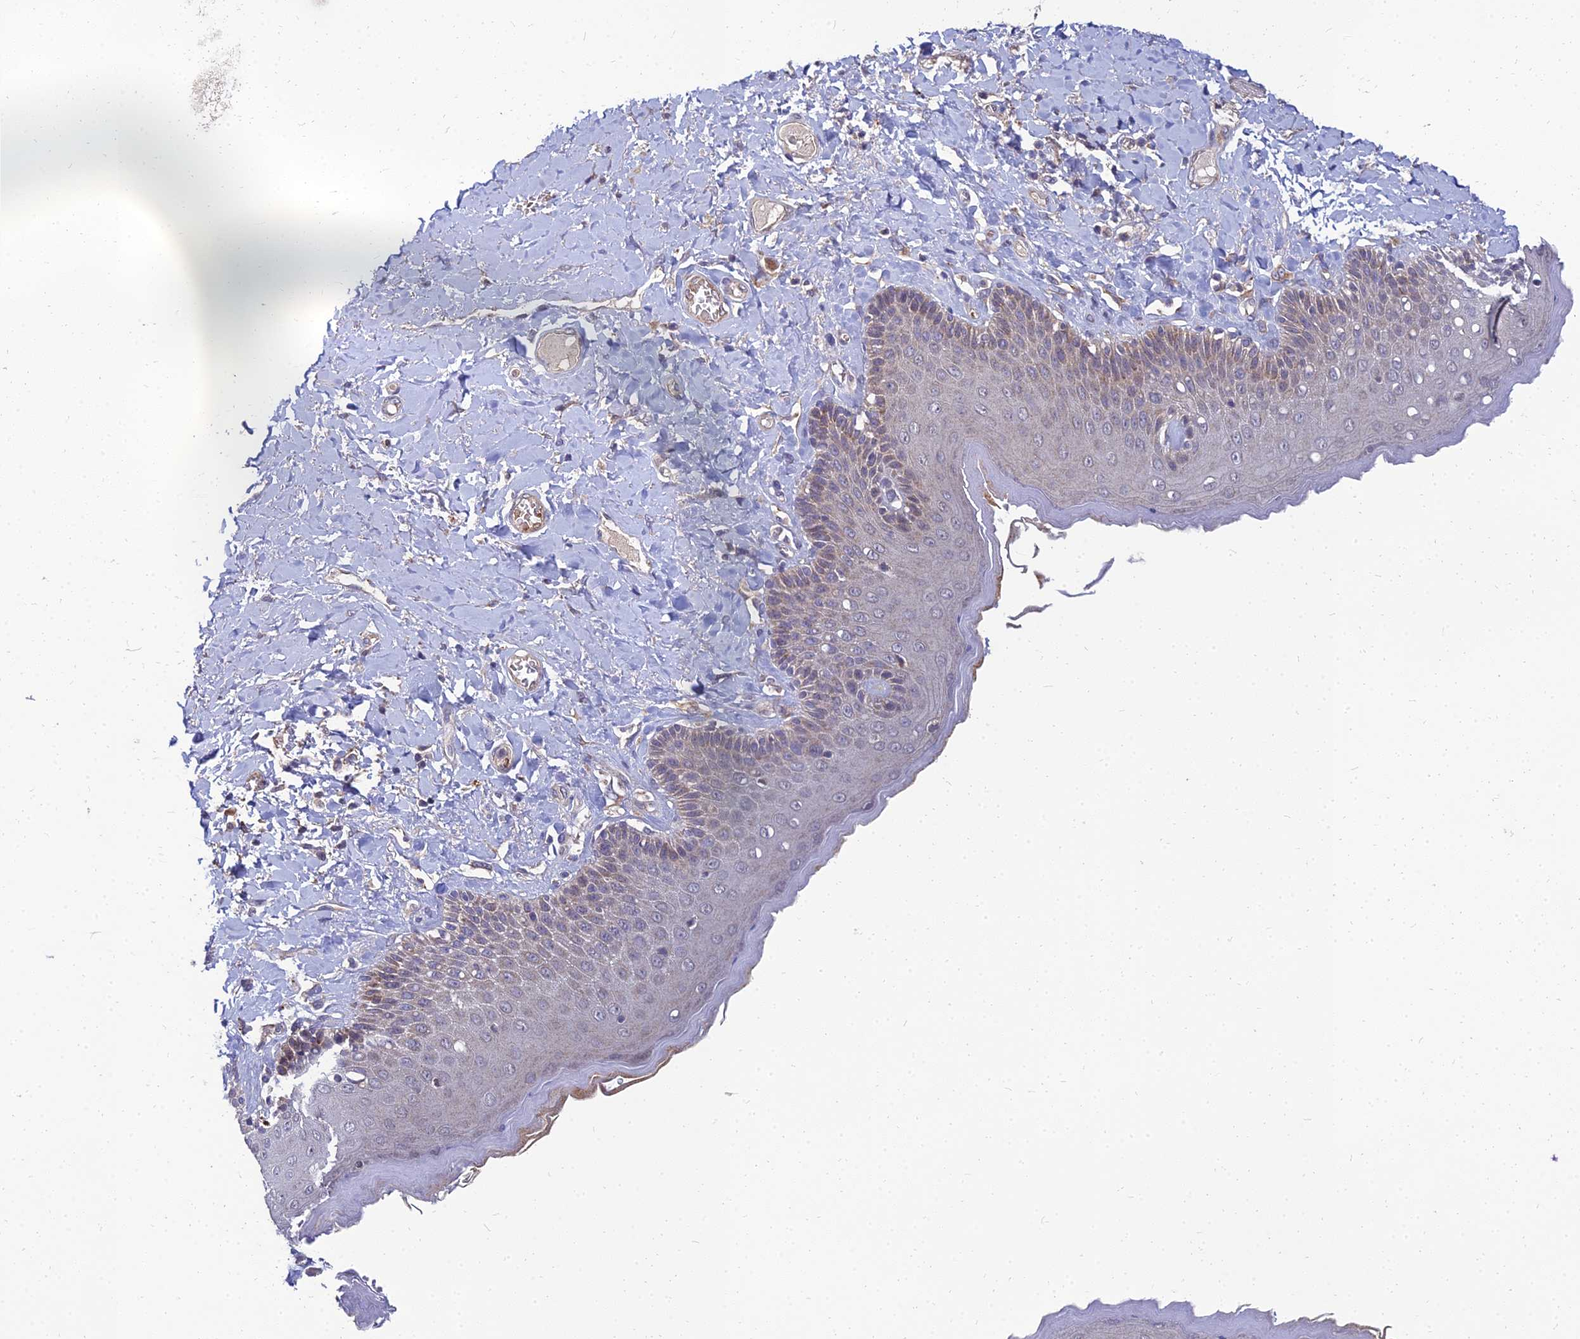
{"staining": {"intensity": "weak", "quantity": "25%-75%", "location": "cytoplasmic/membranous"}, "tissue": "skin", "cell_type": "Epidermal cells", "image_type": "normal", "snomed": [{"axis": "morphology", "description": "Normal tissue, NOS"}, {"axis": "topography", "description": "Anal"}], "caption": "Brown immunohistochemical staining in unremarkable human skin shows weak cytoplasmic/membranous positivity in about 25%-75% of epidermal cells.", "gene": "NPY", "patient": {"sex": "male", "age": 69}}